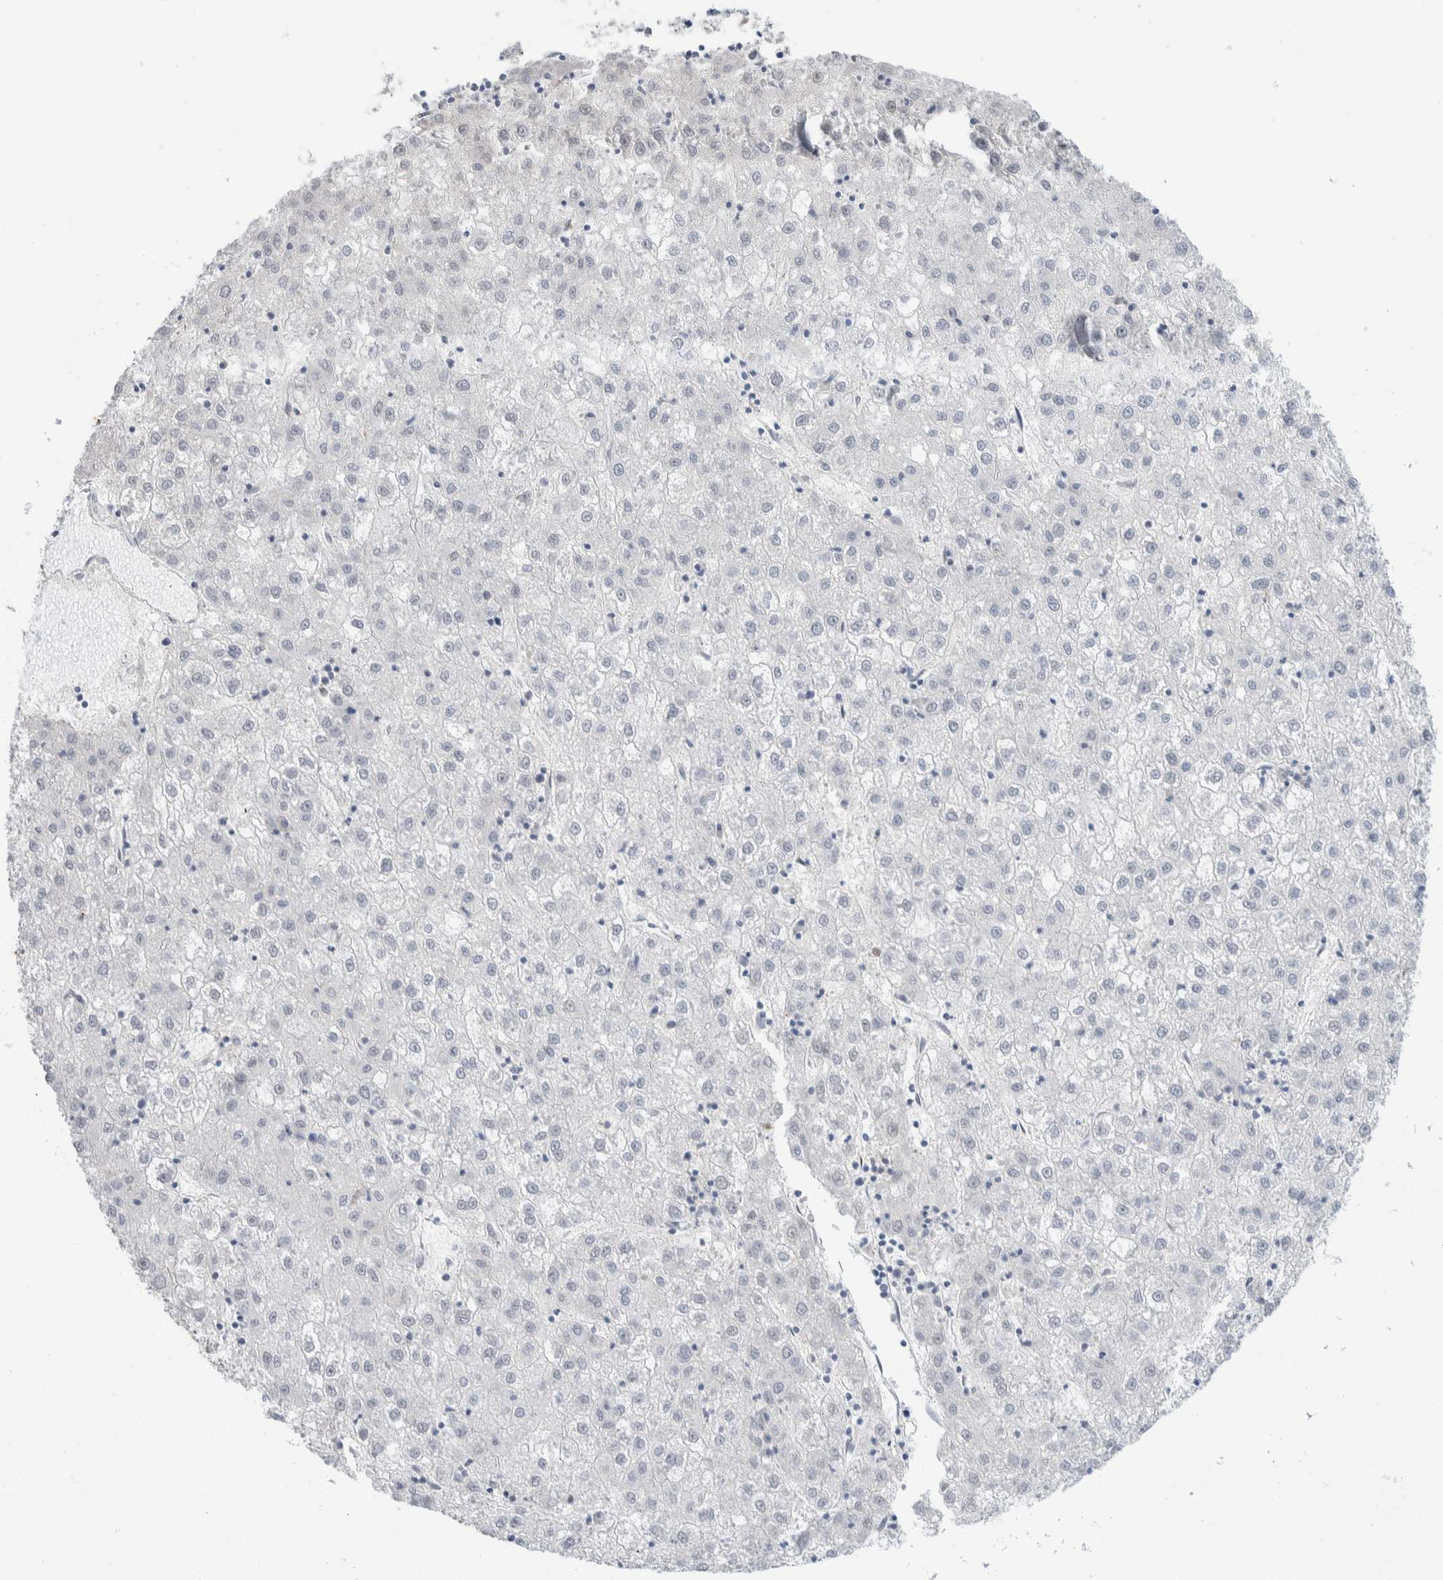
{"staining": {"intensity": "negative", "quantity": "none", "location": "none"}, "tissue": "liver cancer", "cell_type": "Tumor cells", "image_type": "cancer", "snomed": [{"axis": "morphology", "description": "Carcinoma, Hepatocellular, NOS"}, {"axis": "topography", "description": "Liver"}], "caption": "A micrograph of human liver cancer (hepatocellular carcinoma) is negative for staining in tumor cells.", "gene": "PRMT1", "patient": {"sex": "male", "age": 72}}